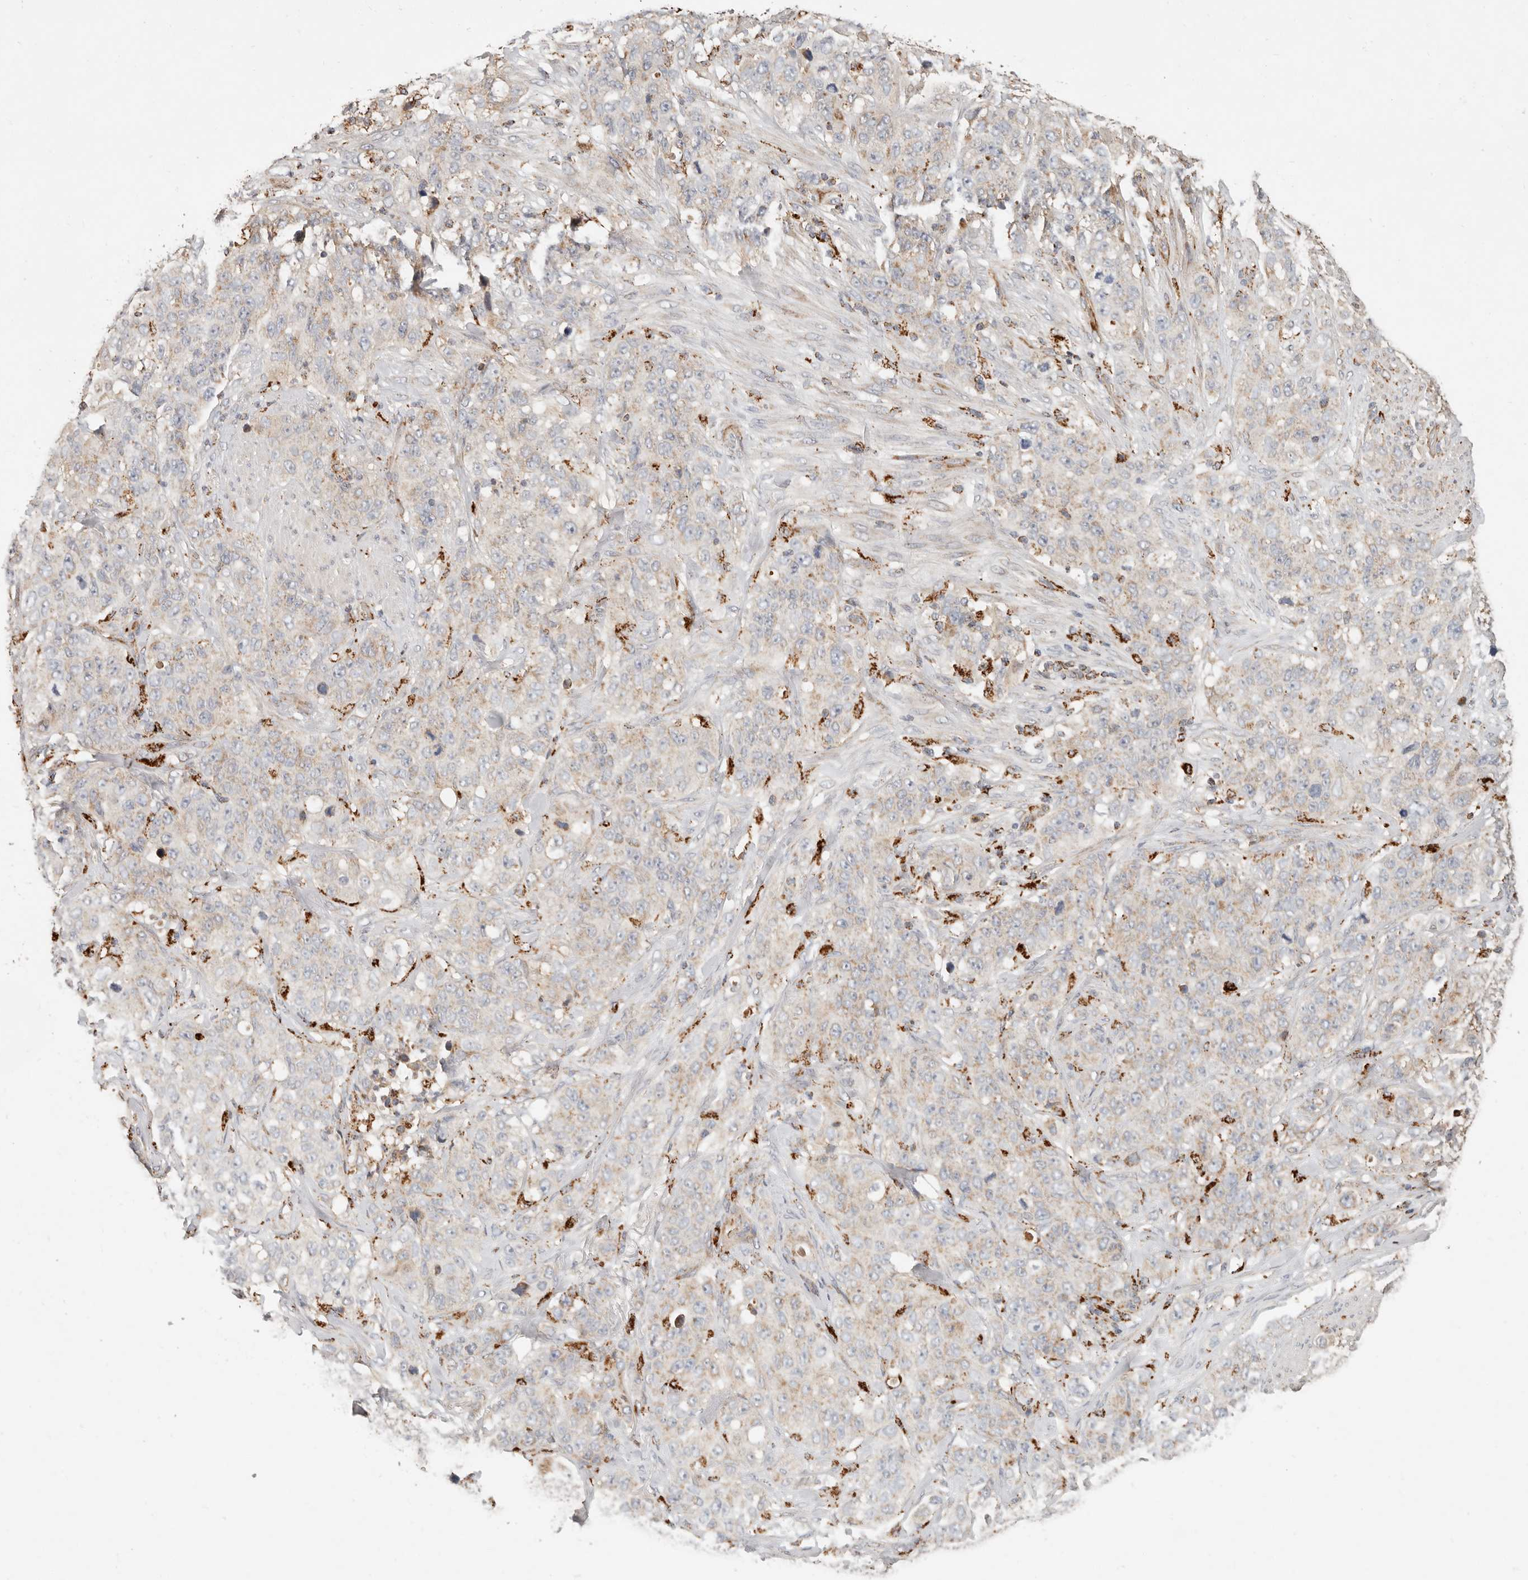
{"staining": {"intensity": "weak", "quantity": "<25%", "location": "cytoplasmic/membranous"}, "tissue": "stomach cancer", "cell_type": "Tumor cells", "image_type": "cancer", "snomed": [{"axis": "morphology", "description": "Adenocarcinoma, NOS"}, {"axis": "topography", "description": "Stomach"}], "caption": "The image demonstrates no staining of tumor cells in stomach cancer (adenocarcinoma).", "gene": "ARHGEF10L", "patient": {"sex": "male", "age": 48}}